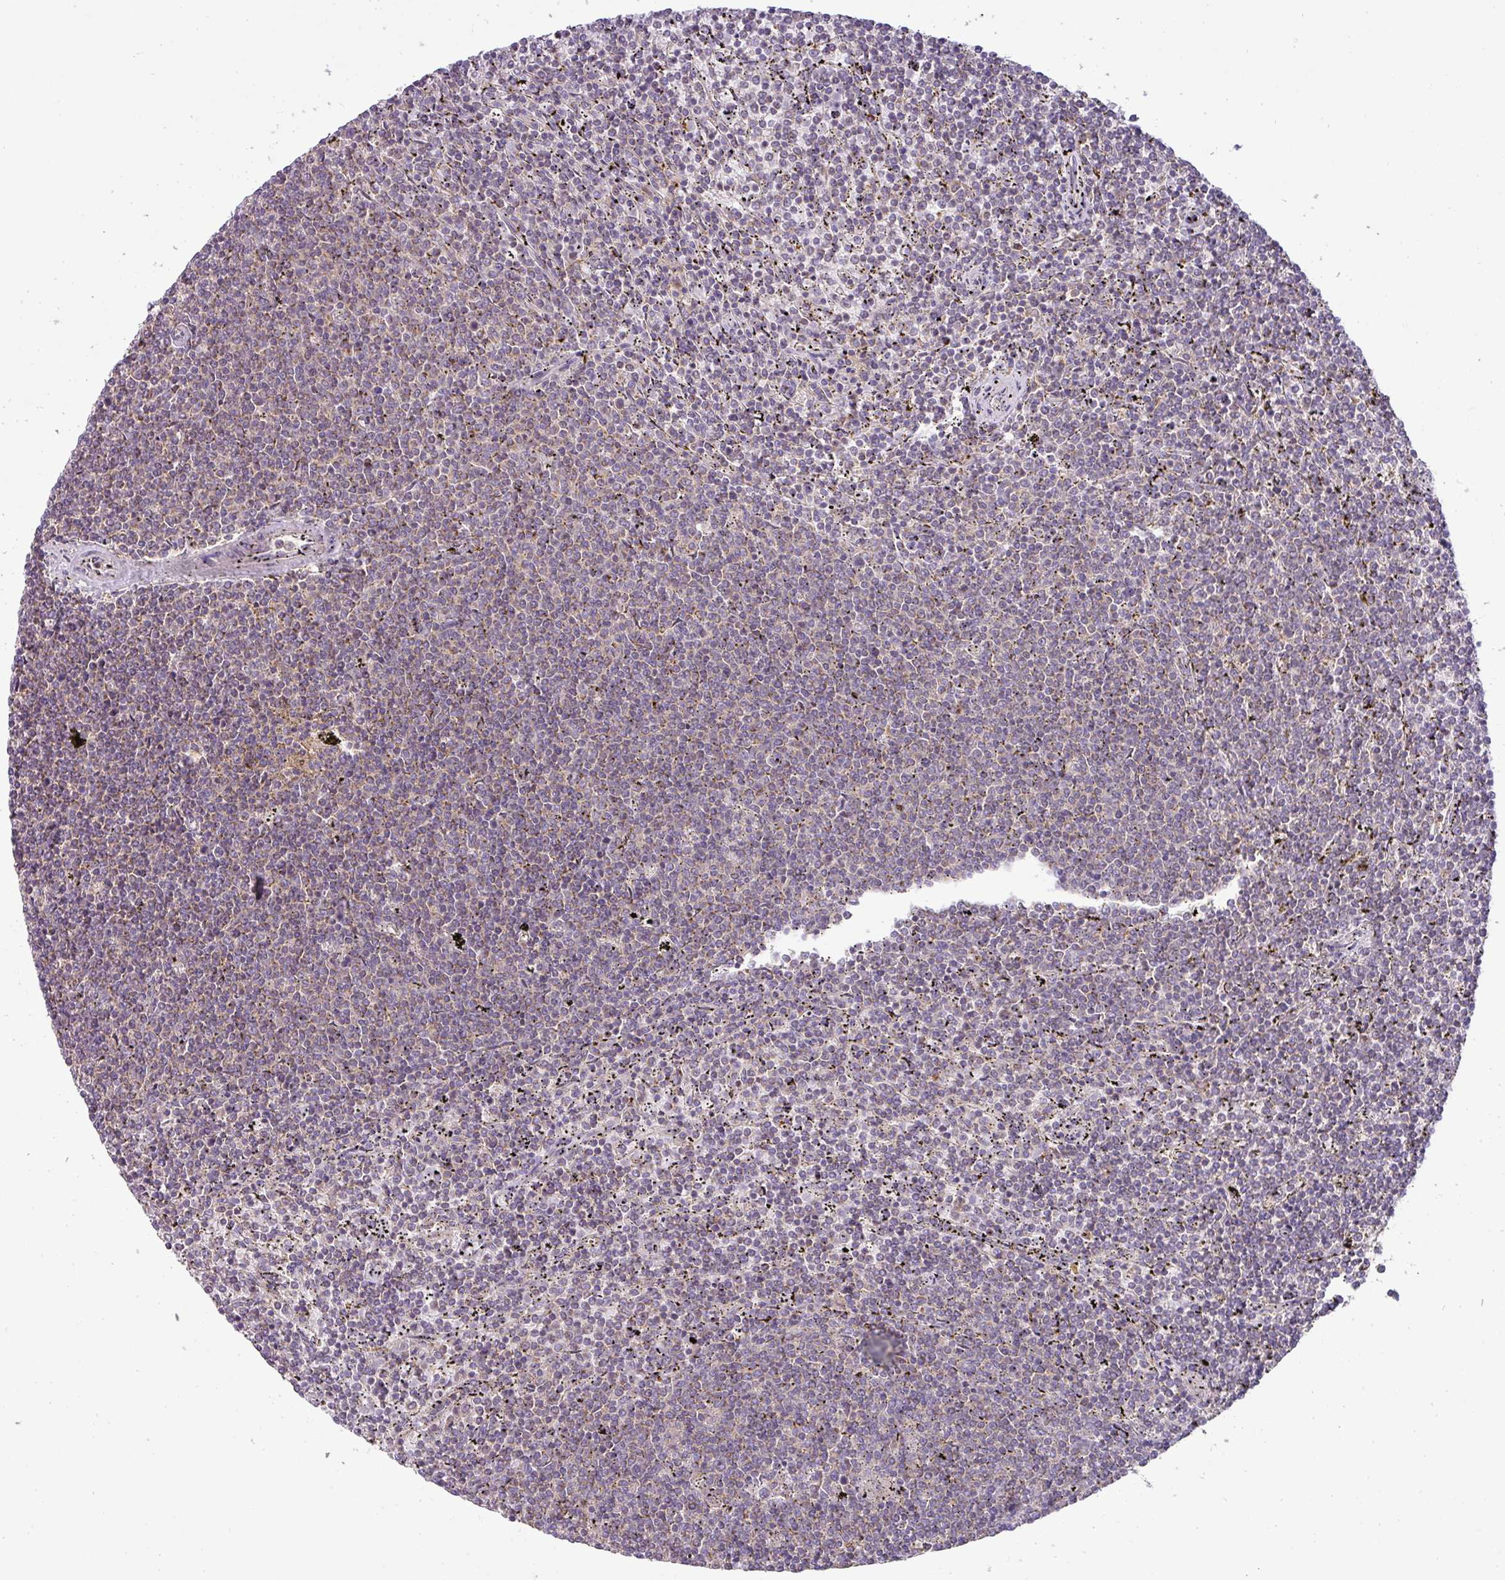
{"staining": {"intensity": "weak", "quantity": "25%-75%", "location": "cytoplasmic/membranous"}, "tissue": "lymphoma", "cell_type": "Tumor cells", "image_type": "cancer", "snomed": [{"axis": "morphology", "description": "Malignant lymphoma, non-Hodgkin's type, Low grade"}, {"axis": "topography", "description": "Spleen"}], "caption": "Immunohistochemical staining of low-grade malignant lymphoma, non-Hodgkin's type exhibits weak cytoplasmic/membranous protein expression in about 25%-75% of tumor cells.", "gene": "ZNF211", "patient": {"sex": "female", "age": 50}}